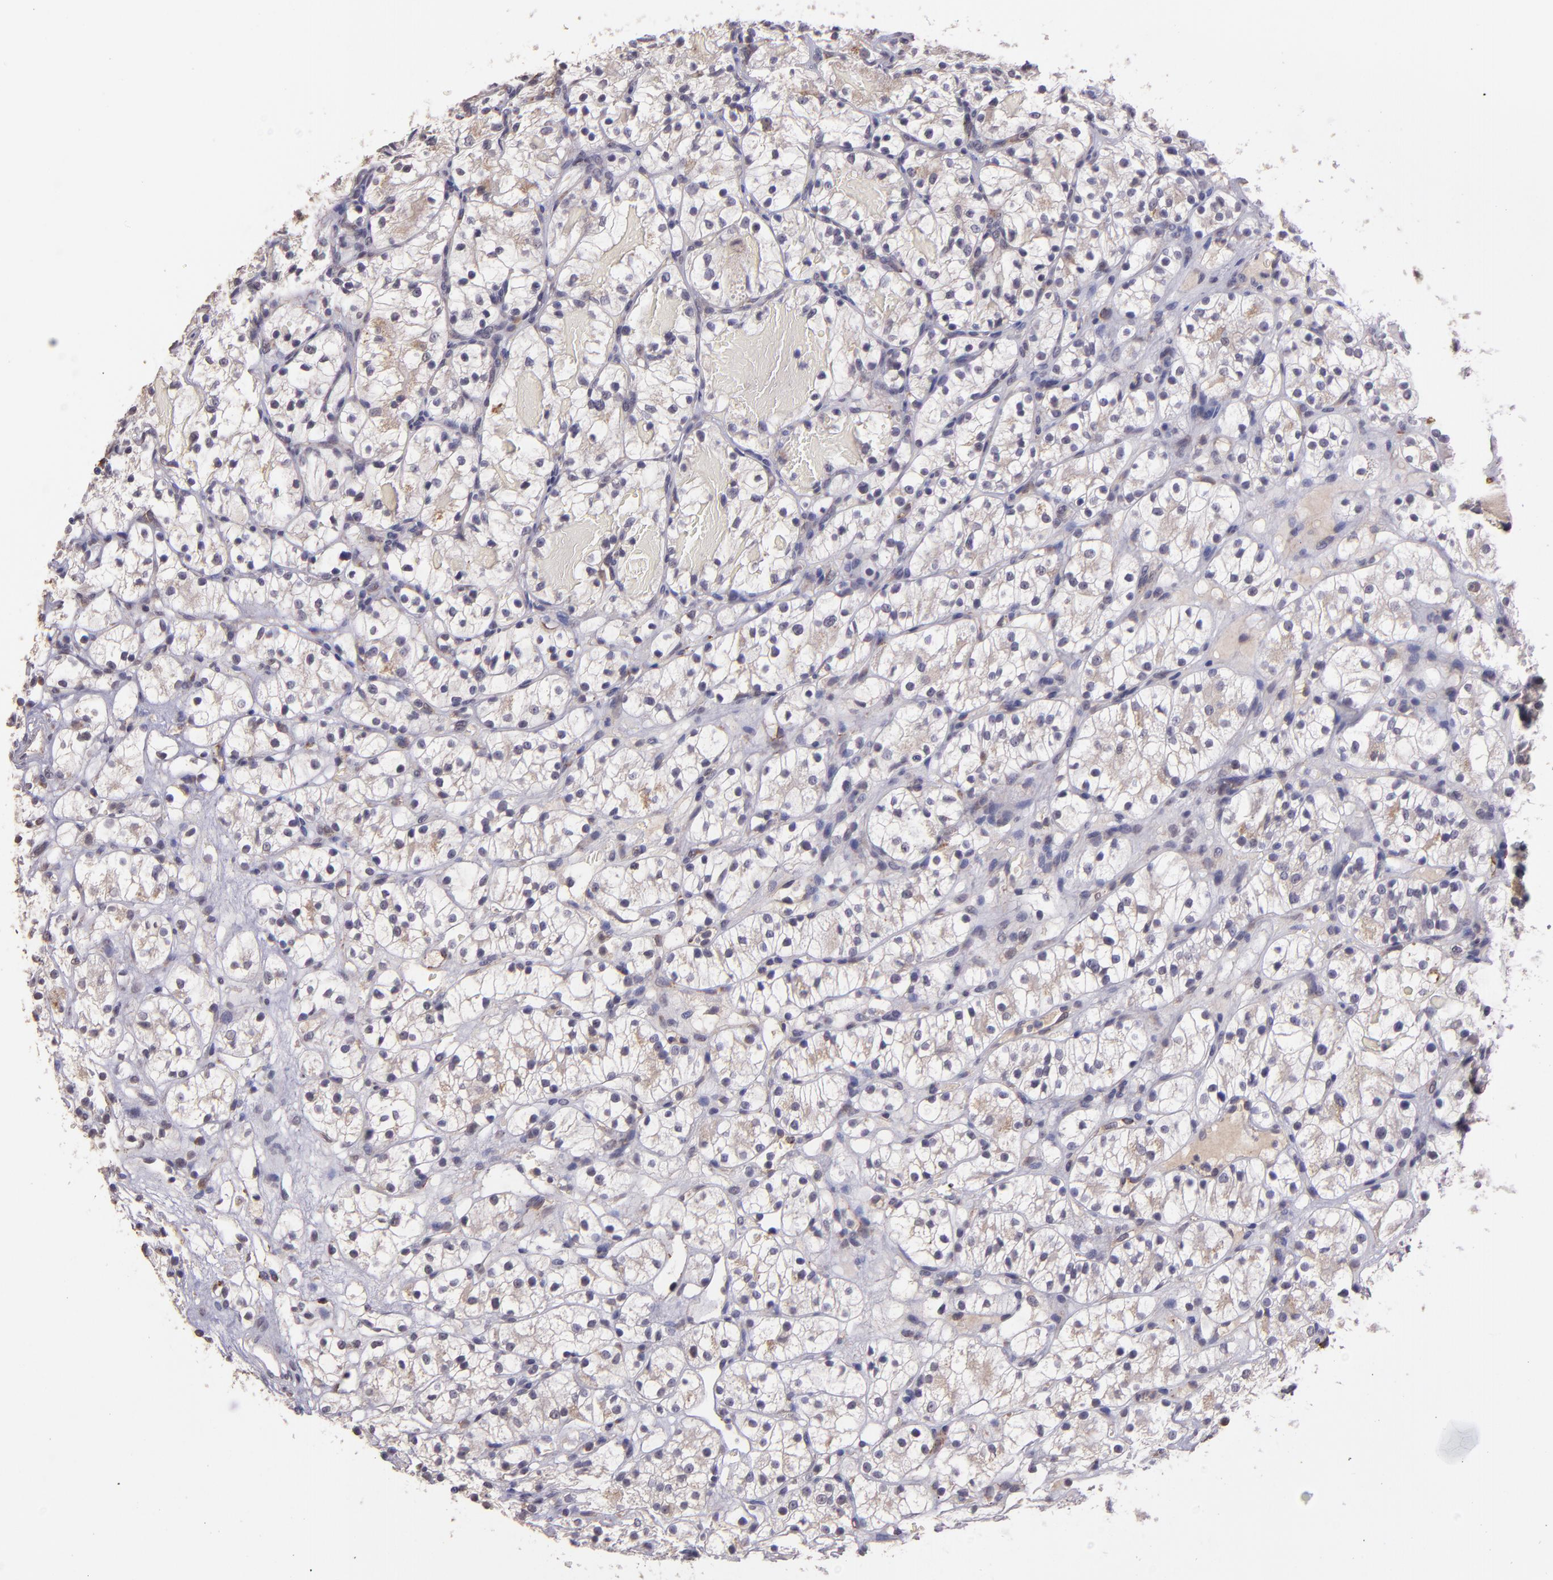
{"staining": {"intensity": "negative", "quantity": "none", "location": "none"}, "tissue": "renal cancer", "cell_type": "Tumor cells", "image_type": "cancer", "snomed": [{"axis": "morphology", "description": "Adenocarcinoma, NOS"}, {"axis": "topography", "description": "Kidney"}], "caption": "A high-resolution histopathology image shows IHC staining of renal cancer, which exhibits no significant expression in tumor cells.", "gene": "TAF7L", "patient": {"sex": "female", "age": 60}}